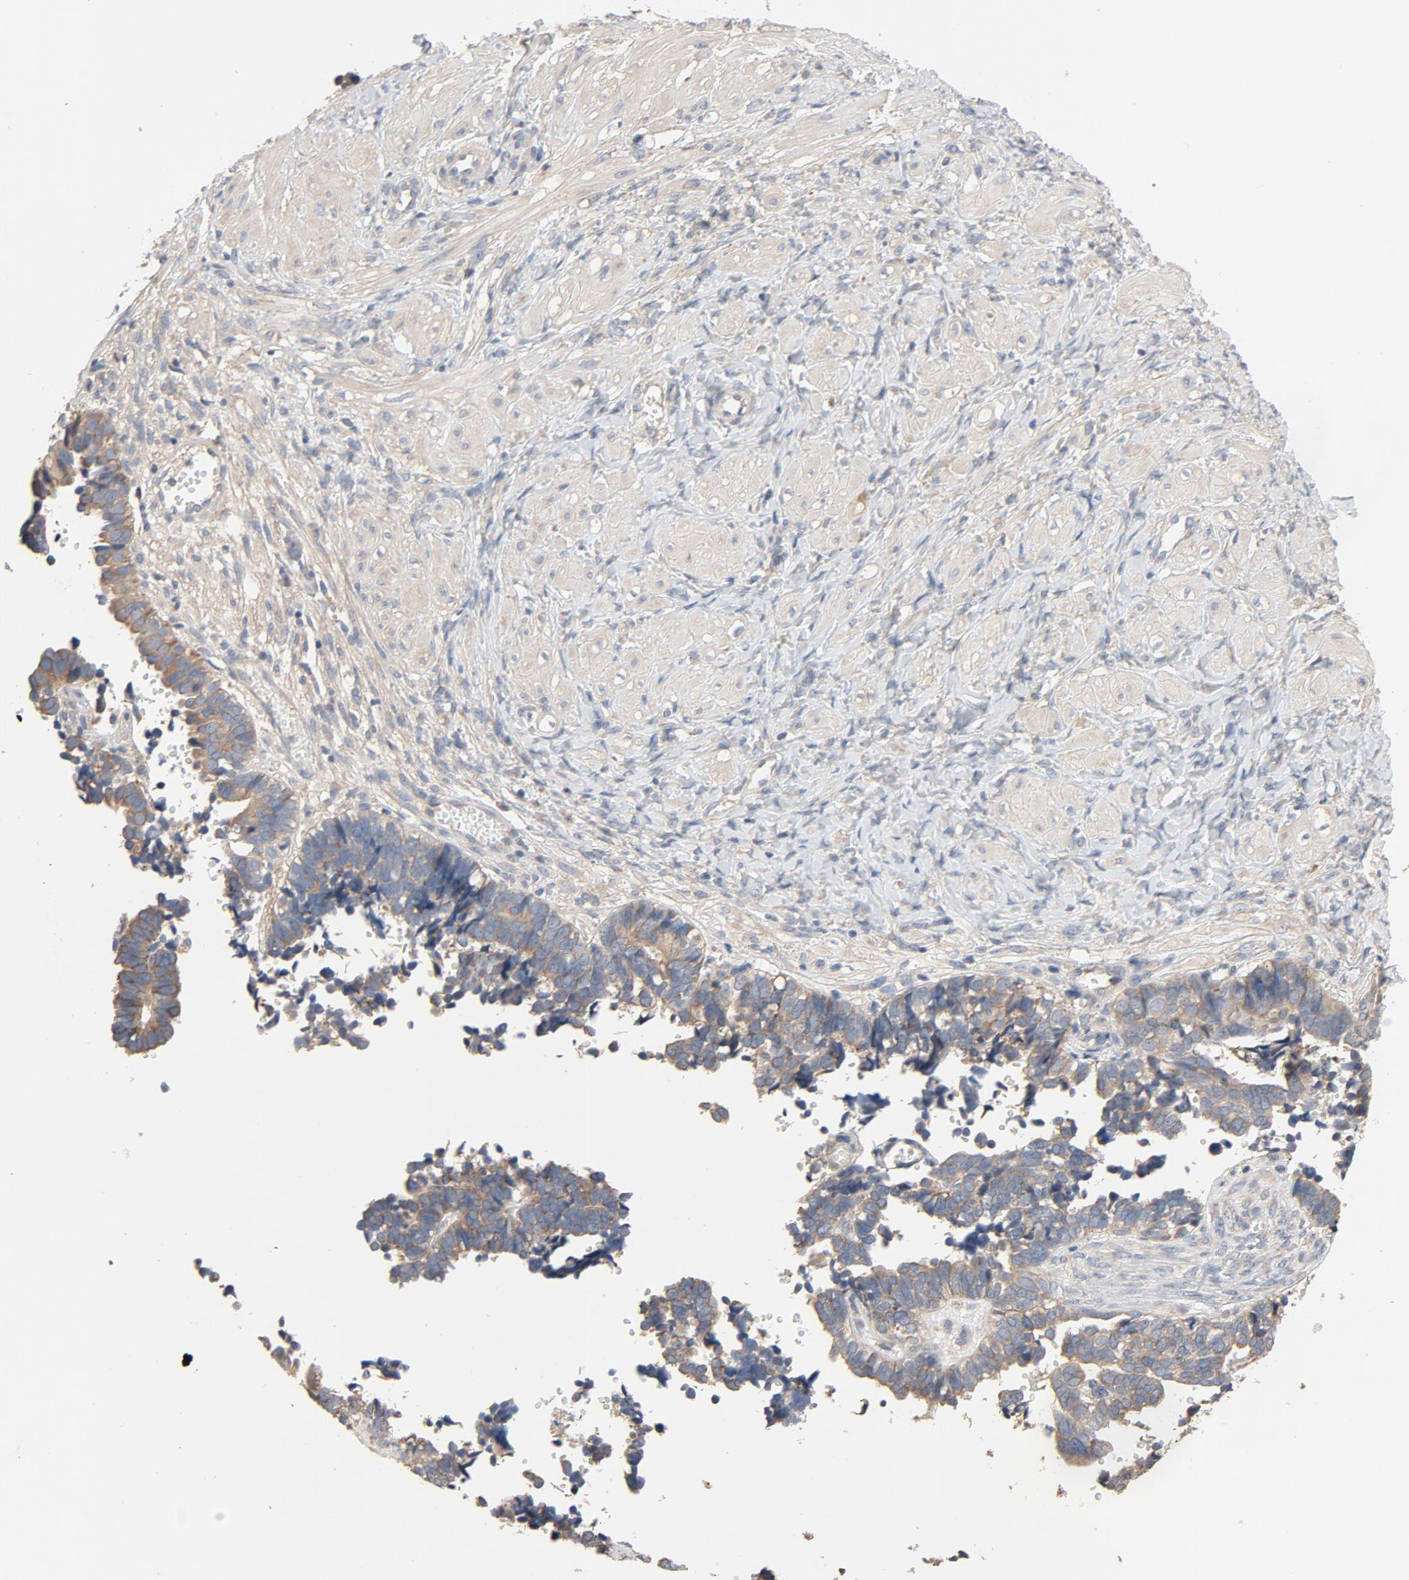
{"staining": {"intensity": "moderate", "quantity": ">75%", "location": "cytoplasmic/membranous"}, "tissue": "ovarian cancer", "cell_type": "Tumor cells", "image_type": "cancer", "snomed": [{"axis": "morphology", "description": "Cystadenocarcinoma, serous, NOS"}, {"axis": "topography", "description": "Ovary"}], "caption": "Ovarian cancer (serous cystadenocarcinoma) stained with a protein marker shows moderate staining in tumor cells.", "gene": "TLR4", "patient": {"sex": "female", "age": 77}}